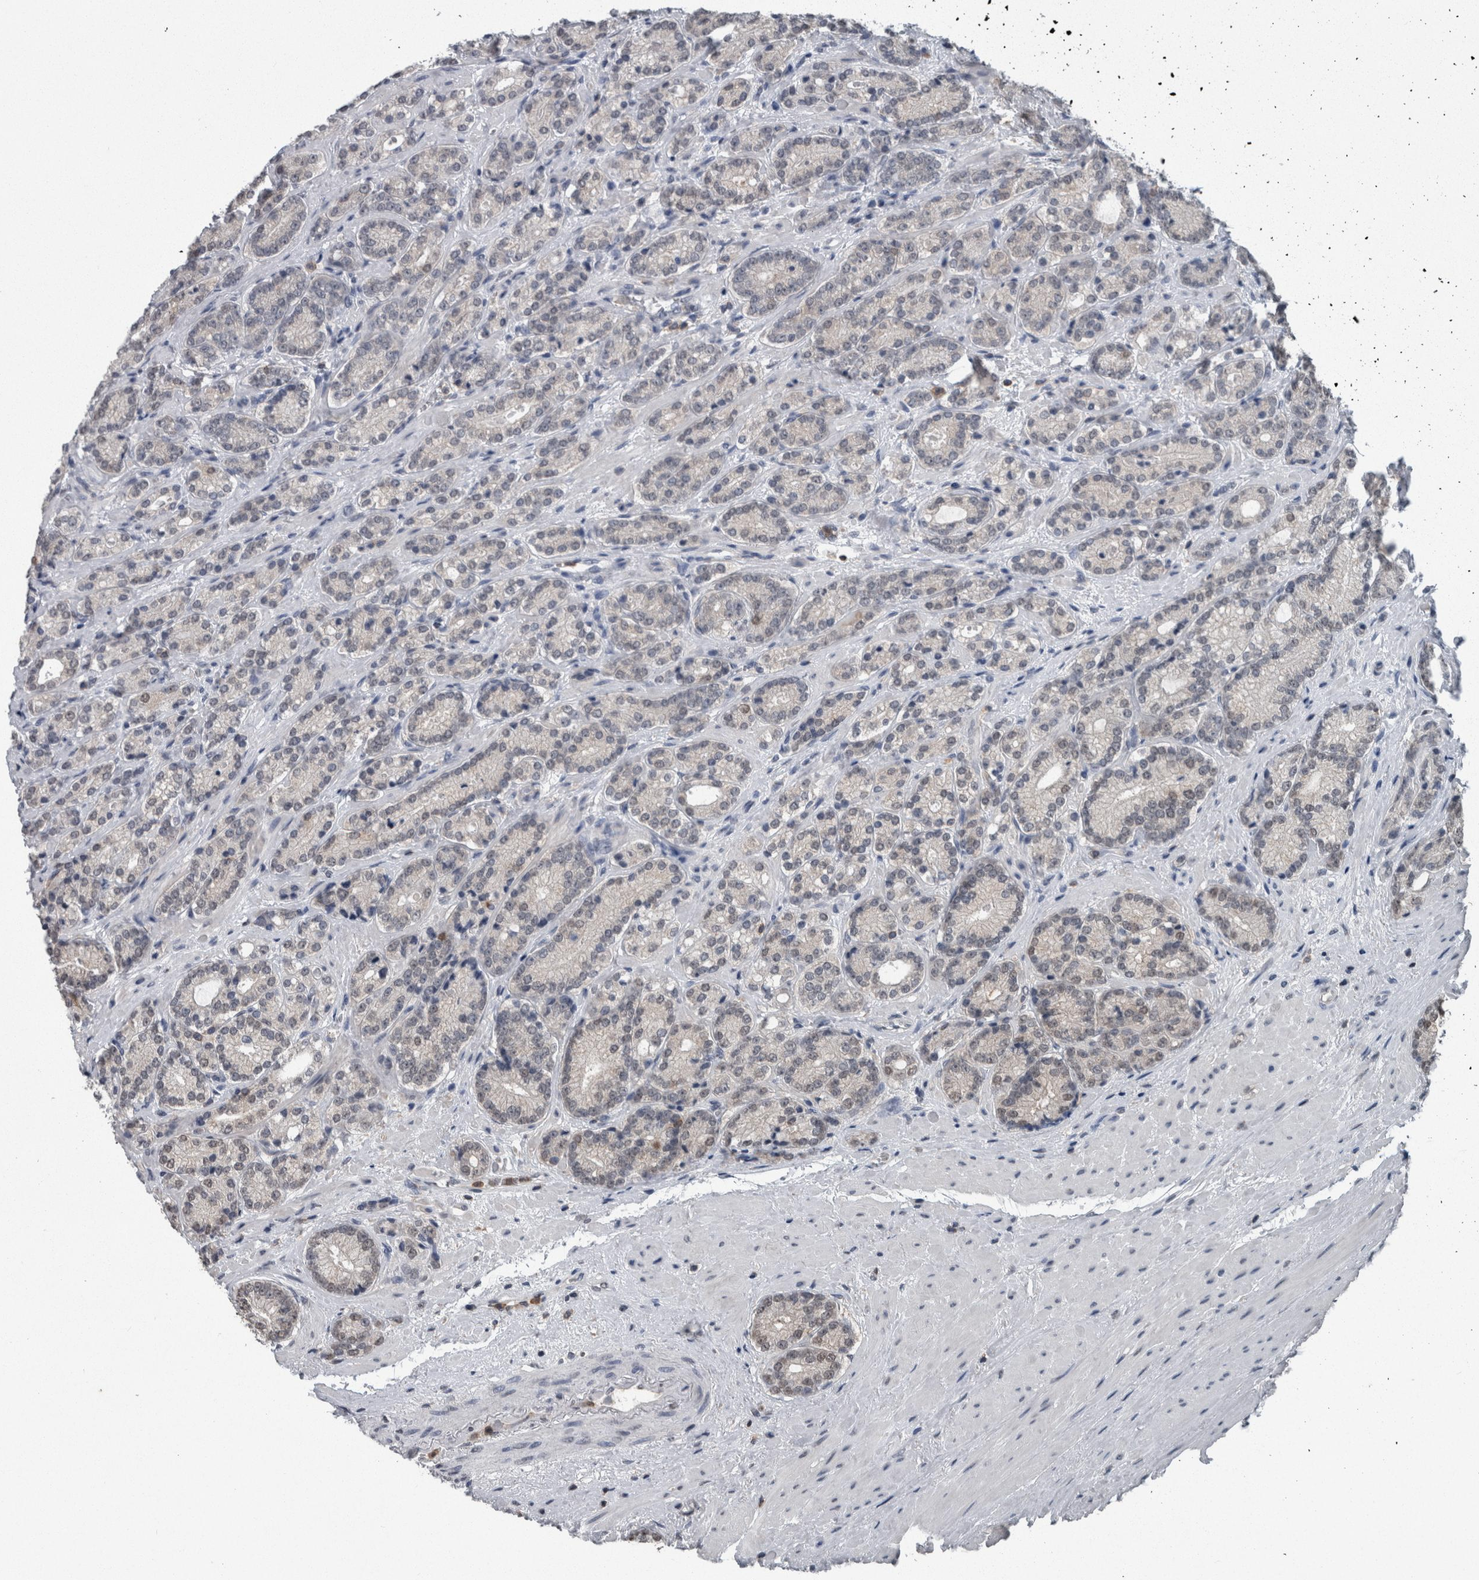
{"staining": {"intensity": "weak", "quantity": "<25%", "location": "nuclear"}, "tissue": "prostate cancer", "cell_type": "Tumor cells", "image_type": "cancer", "snomed": [{"axis": "morphology", "description": "Adenocarcinoma, High grade"}, {"axis": "topography", "description": "Prostate"}], "caption": "Immunohistochemistry (IHC) of human prostate cancer (high-grade adenocarcinoma) exhibits no staining in tumor cells.", "gene": "MAFF", "patient": {"sex": "male", "age": 61}}